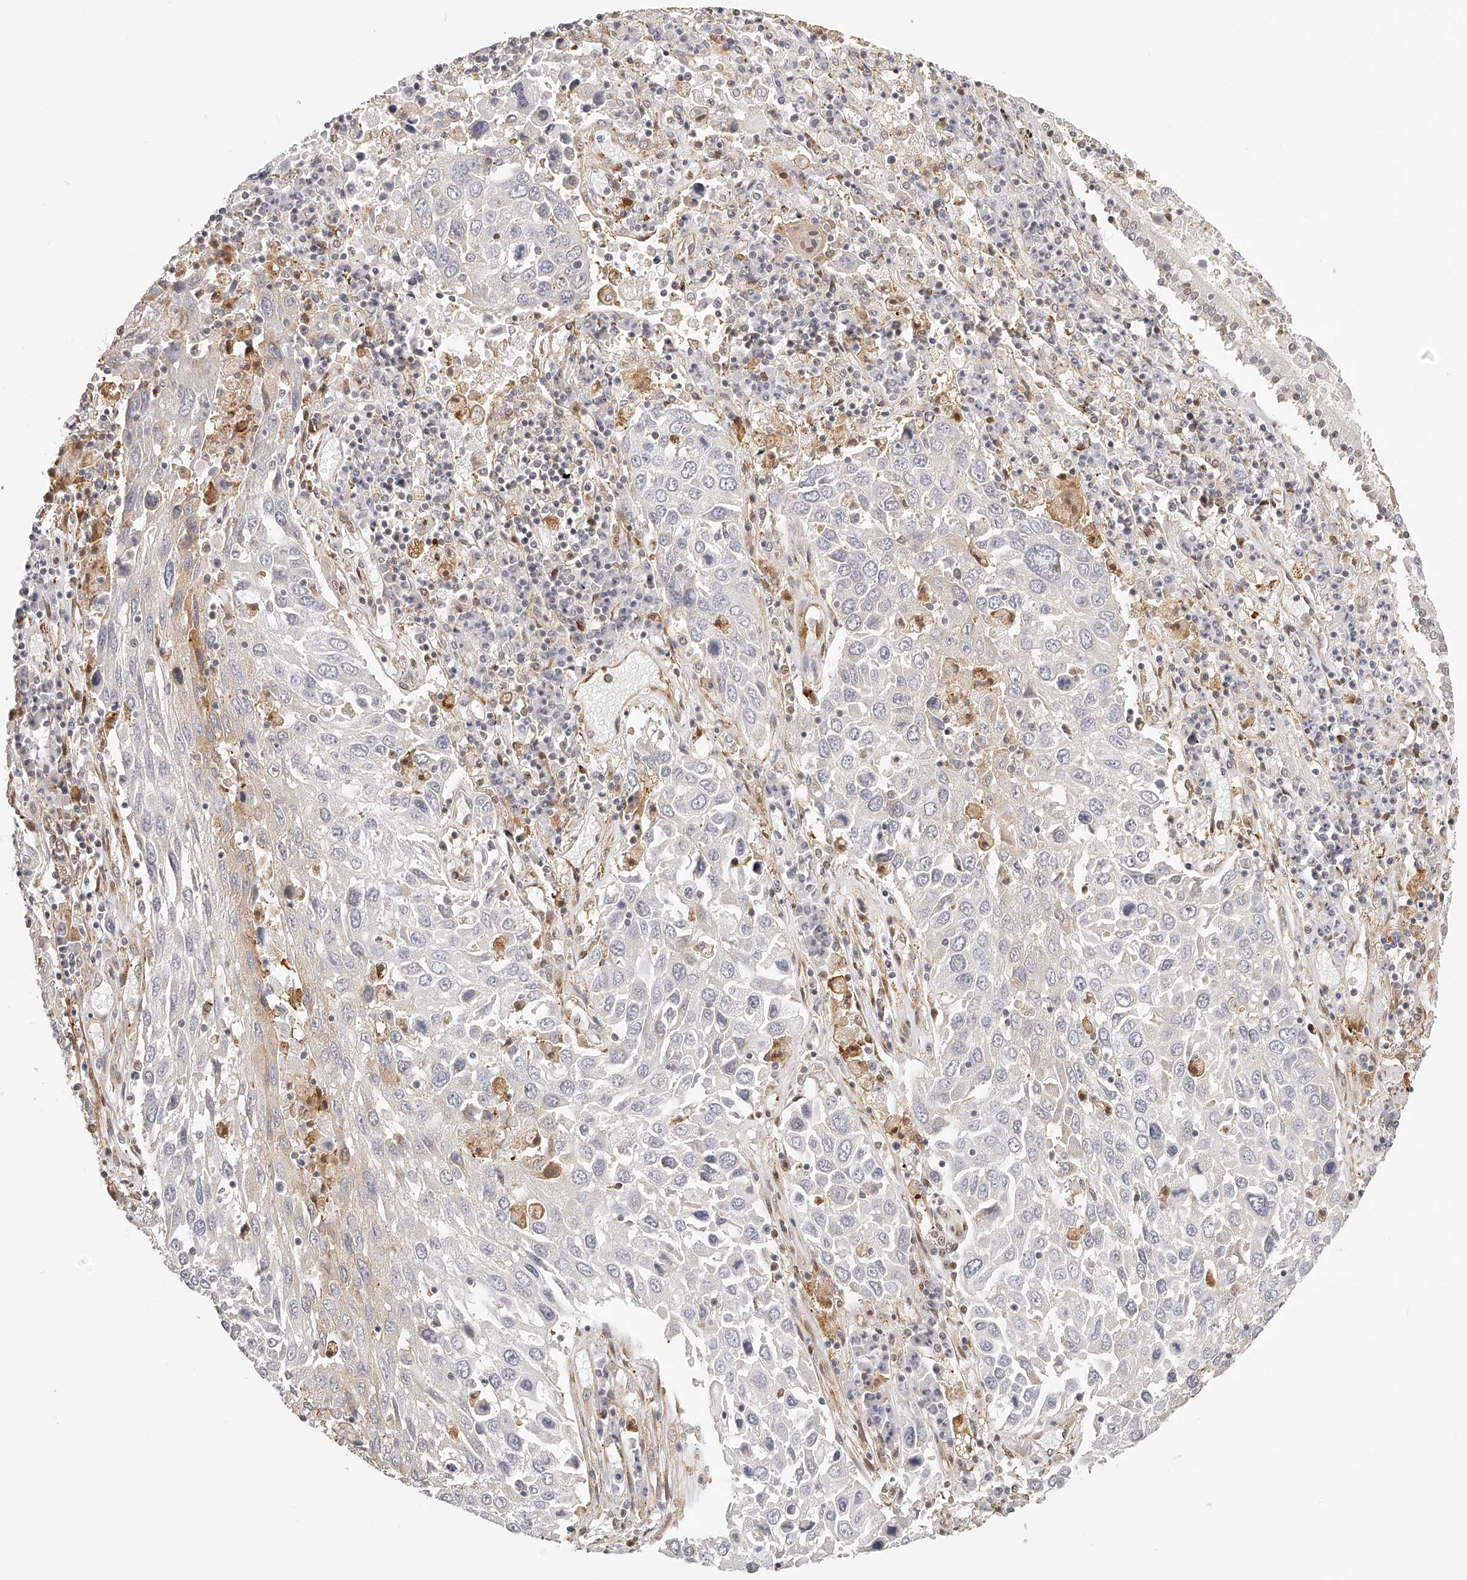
{"staining": {"intensity": "negative", "quantity": "none", "location": "none"}, "tissue": "lung cancer", "cell_type": "Tumor cells", "image_type": "cancer", "snomed": [{"axis": "morphology", "description": "Squamous cell carcinoma, NOS"}, {"axis": "topography", "description": "Lung"}], "caption": "DAB (3,3'-diaminobenzidine) immunohistochemical staining of human lung cancer (squamous cell carcinoma) reveals no significant staining in tumor cells.", "gene": "SYNC", "patient": {"sex": "male", "age": 65}}